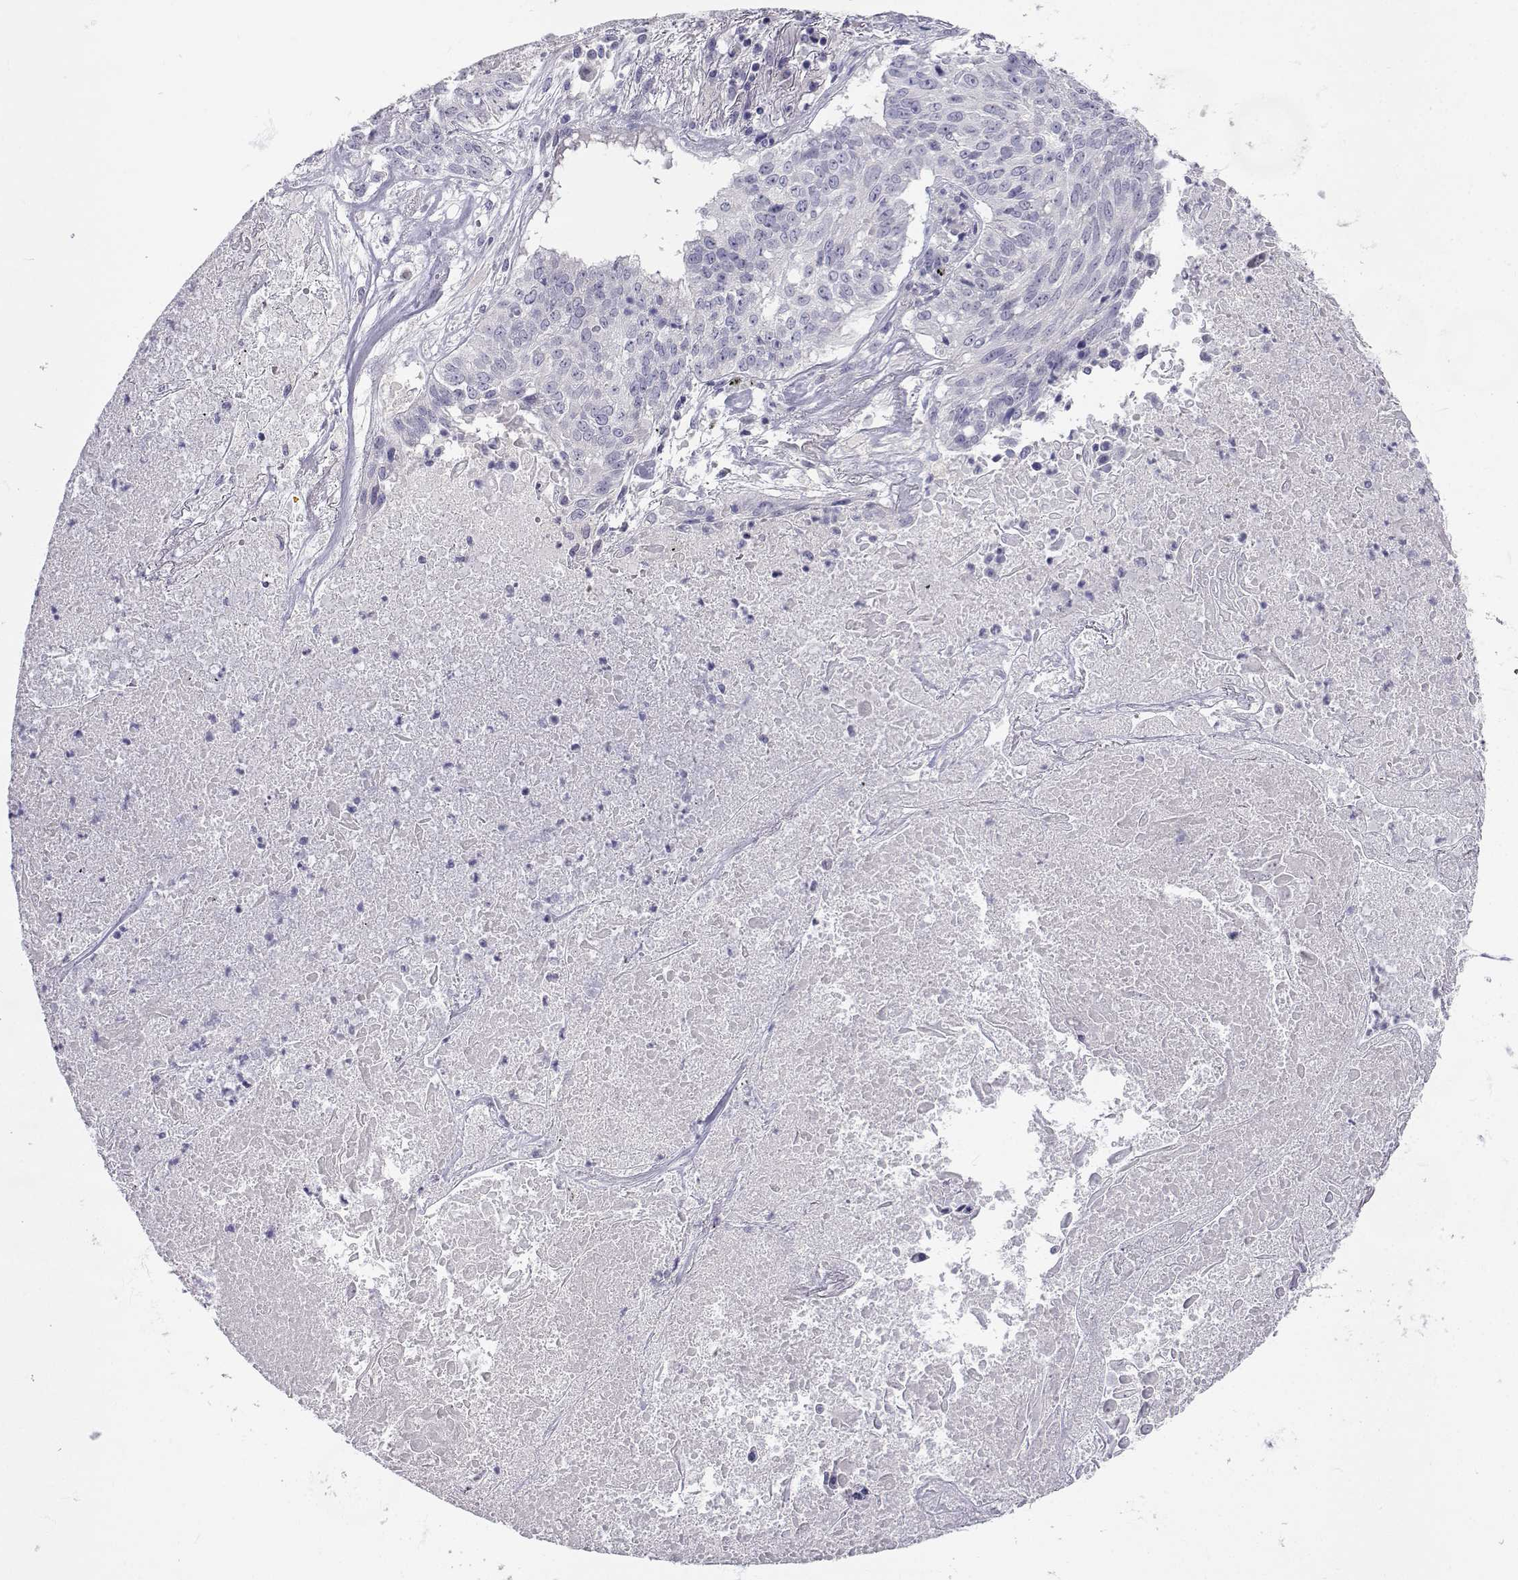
{"staining": {"intensity": "negative", "quantity": "none", "location": "none"}, "tissue": "lung cancer", "cell_type": "Tumor cells", "image_type": "cancer", "snomed": [{"axis": "morphology", "description": "Squamous cell carcinoma, NOS"}, {"axis": "topography", "description": "Lung"}], "caption": "Protein analysis of lung cancer (squamous cell carcinoma) displays no significant positivity in tumor cells.", "gene": "SLC6A3", "patient": {"sex": "male", "age": 64}}